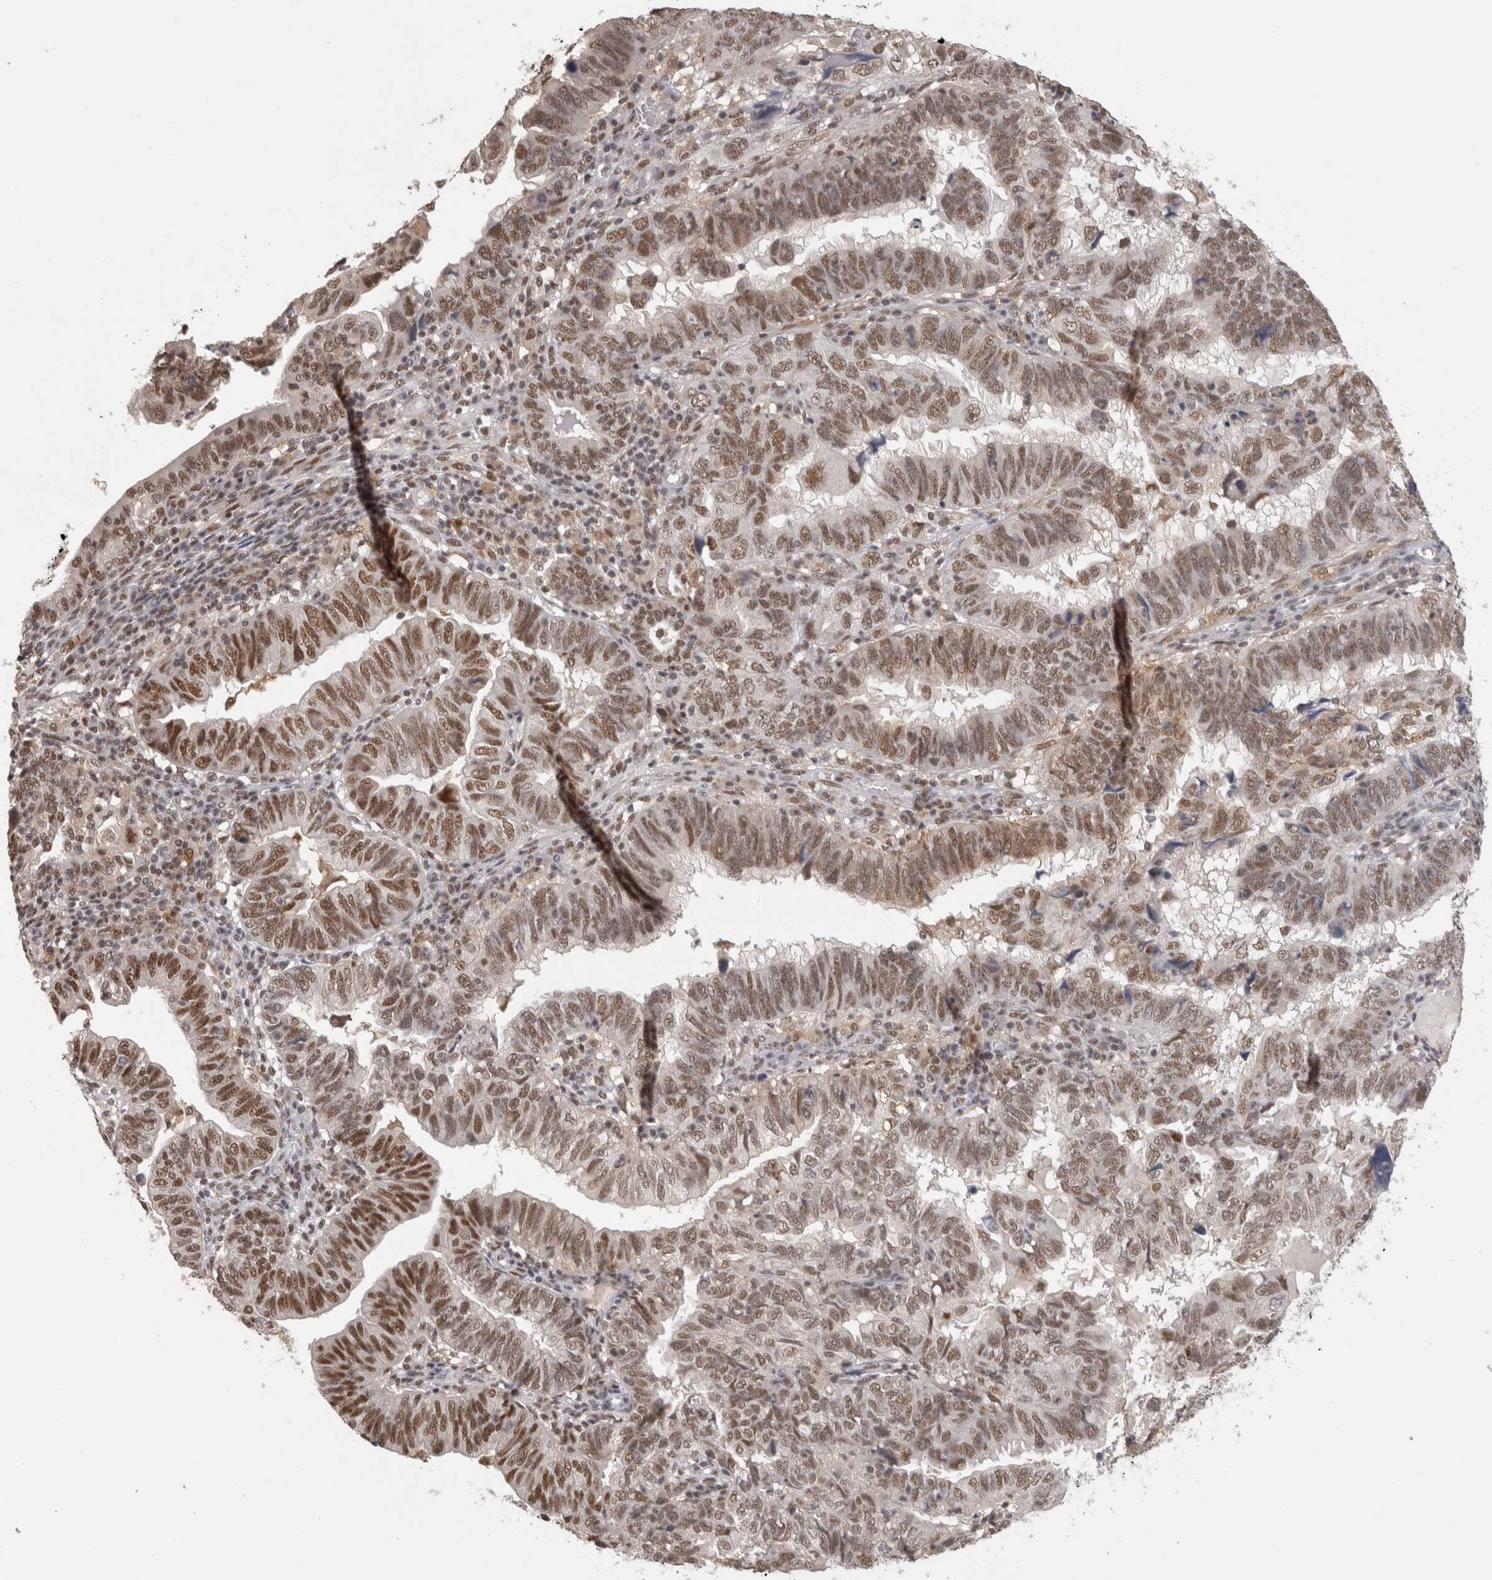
{"staining": {"intensity": "moderate", "quantity": ">75%", "location": "nuclear"}, "tissue": "endometrial cancer", "cell_type": "Tumor cells", "image_type": "cancer", "snomed": [{"axis": "morphology", "description": "Adenocarcinoma, NOS"}, {"axis": "topography", "description": "Uterus"}], "caption": "Brown immunohistochemical staining in adenocarcinoma (endometrial) demonstrates moderate nuclear staining in approximately >75% of tumor cells.", "gene": "ZNF830", "patient": {"sex": "female", "age": 77}}